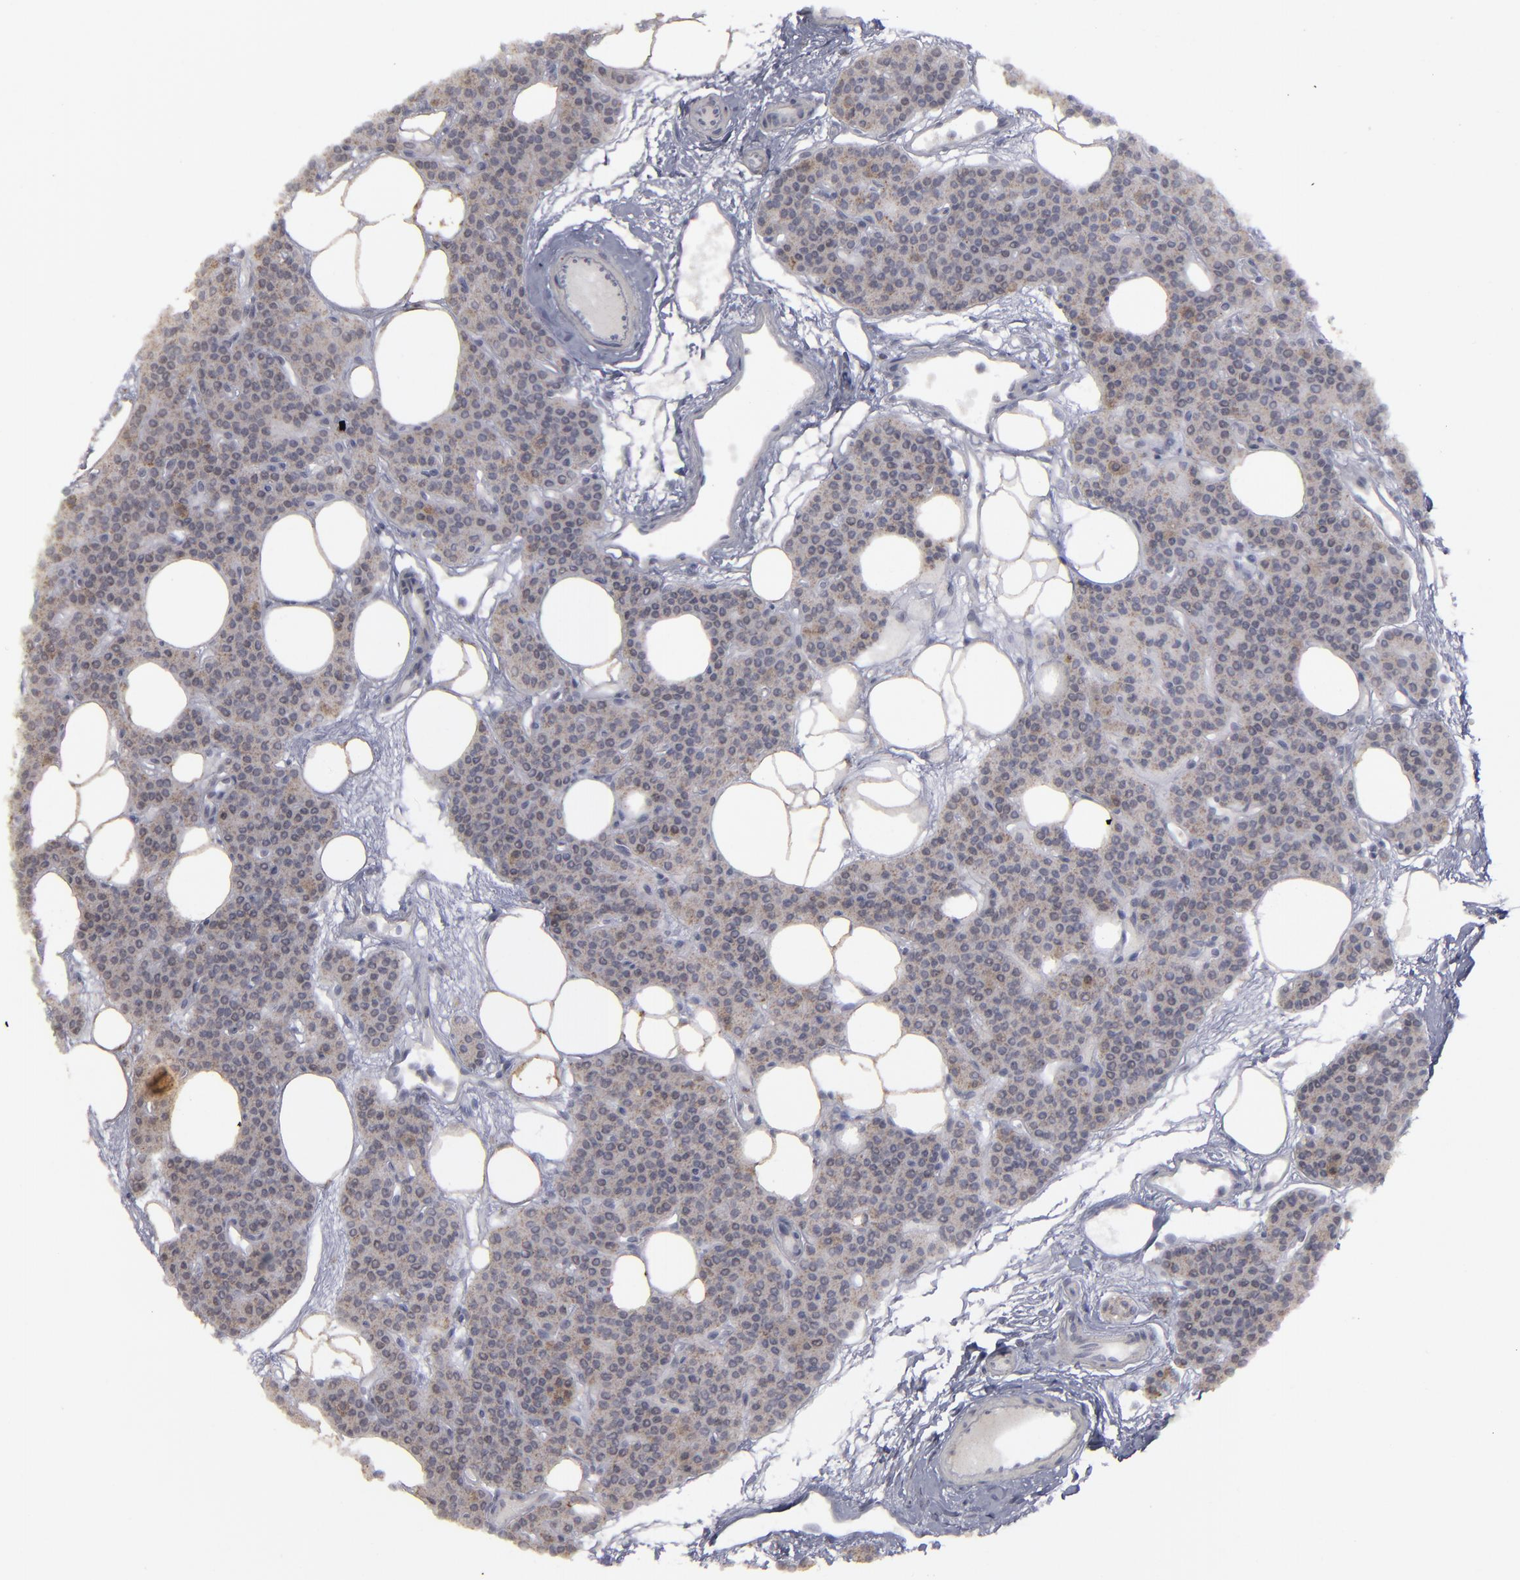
{"staining": {"intensity": "moderate", "quantity": ">75%", "location": "cytoplasmic/membranous"}, "tissue": "parathyroid gland", "cell_type": "Glandular cells", "image_type": "normal", "snomed": [{"axis": "morphology", "description": "Normal tissue, NOS"}, {"axis": "topography", "description": "Parathyroid gland"}], "caption": "Immunohistochemistry (IHC) histopathology image of unremarkable human parathyroid gland stained for a protein (brown), which displays medium levels of moderate cytoplasmic/membranous positivity in approximately >75% of glandular cells.", "gene": "MYOM2", "patient": {"sex": "male", "age": 24}}